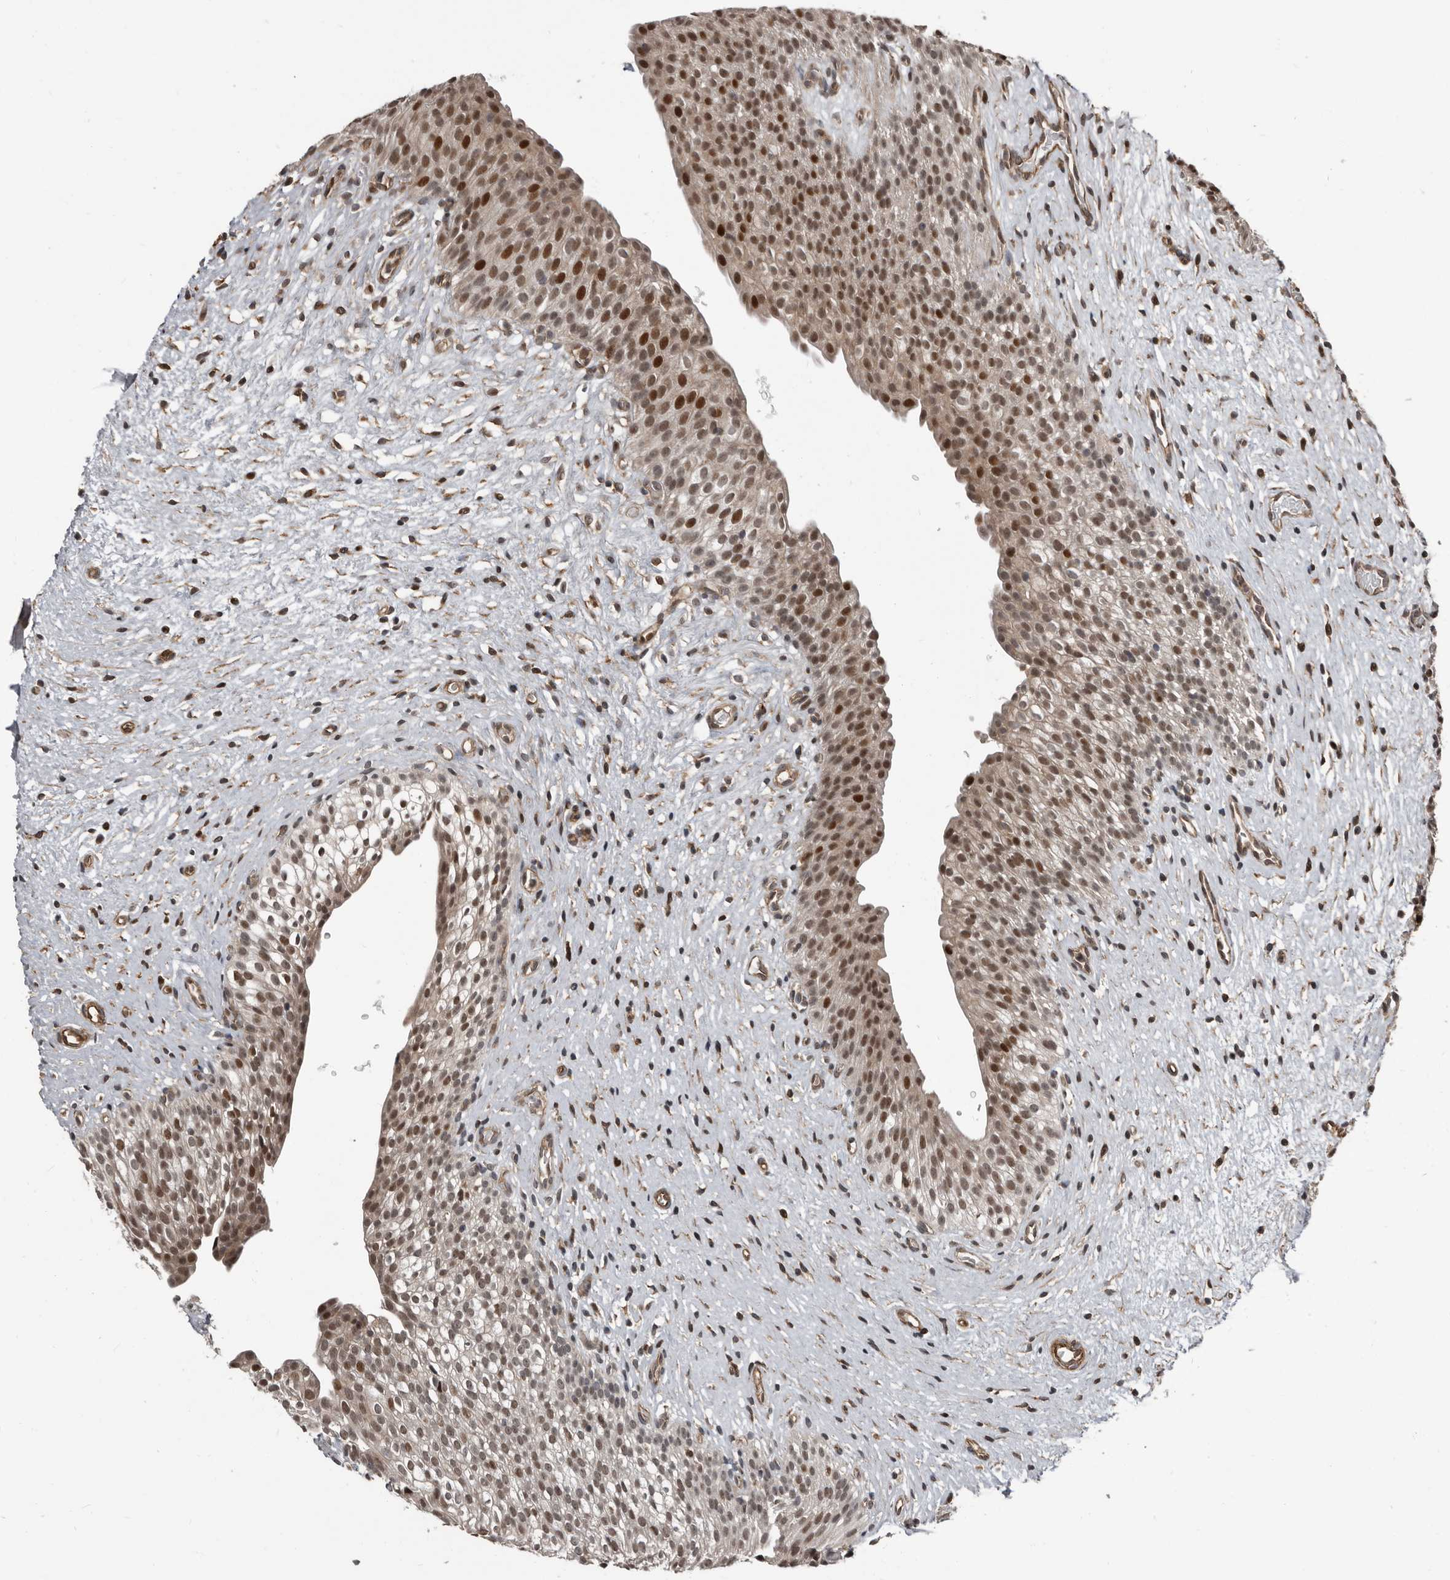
{"staining": {"intensity": "moderate", "quantity": "25%-75%", "location": "nuclear"}, "tissue": "urinary bladder", "cell_type": "Urothelial cells", "image_type": "normal", "snomed": [{"axis": "morphology", "description": "Normal tissue, NOS"}, {"axis": "topography", "description": "Urinary bladder"}], "caption": "Normal urinary bladder demonstrates moderate nuclear expression in approximately 25%-75% of urothelial cells Immunohistochemistry (ihc) stains the protein of interest in brown and the nuclei are stained blue..", "gene": "CHD1L", "patient": {"sex": "male", "age": 1}}